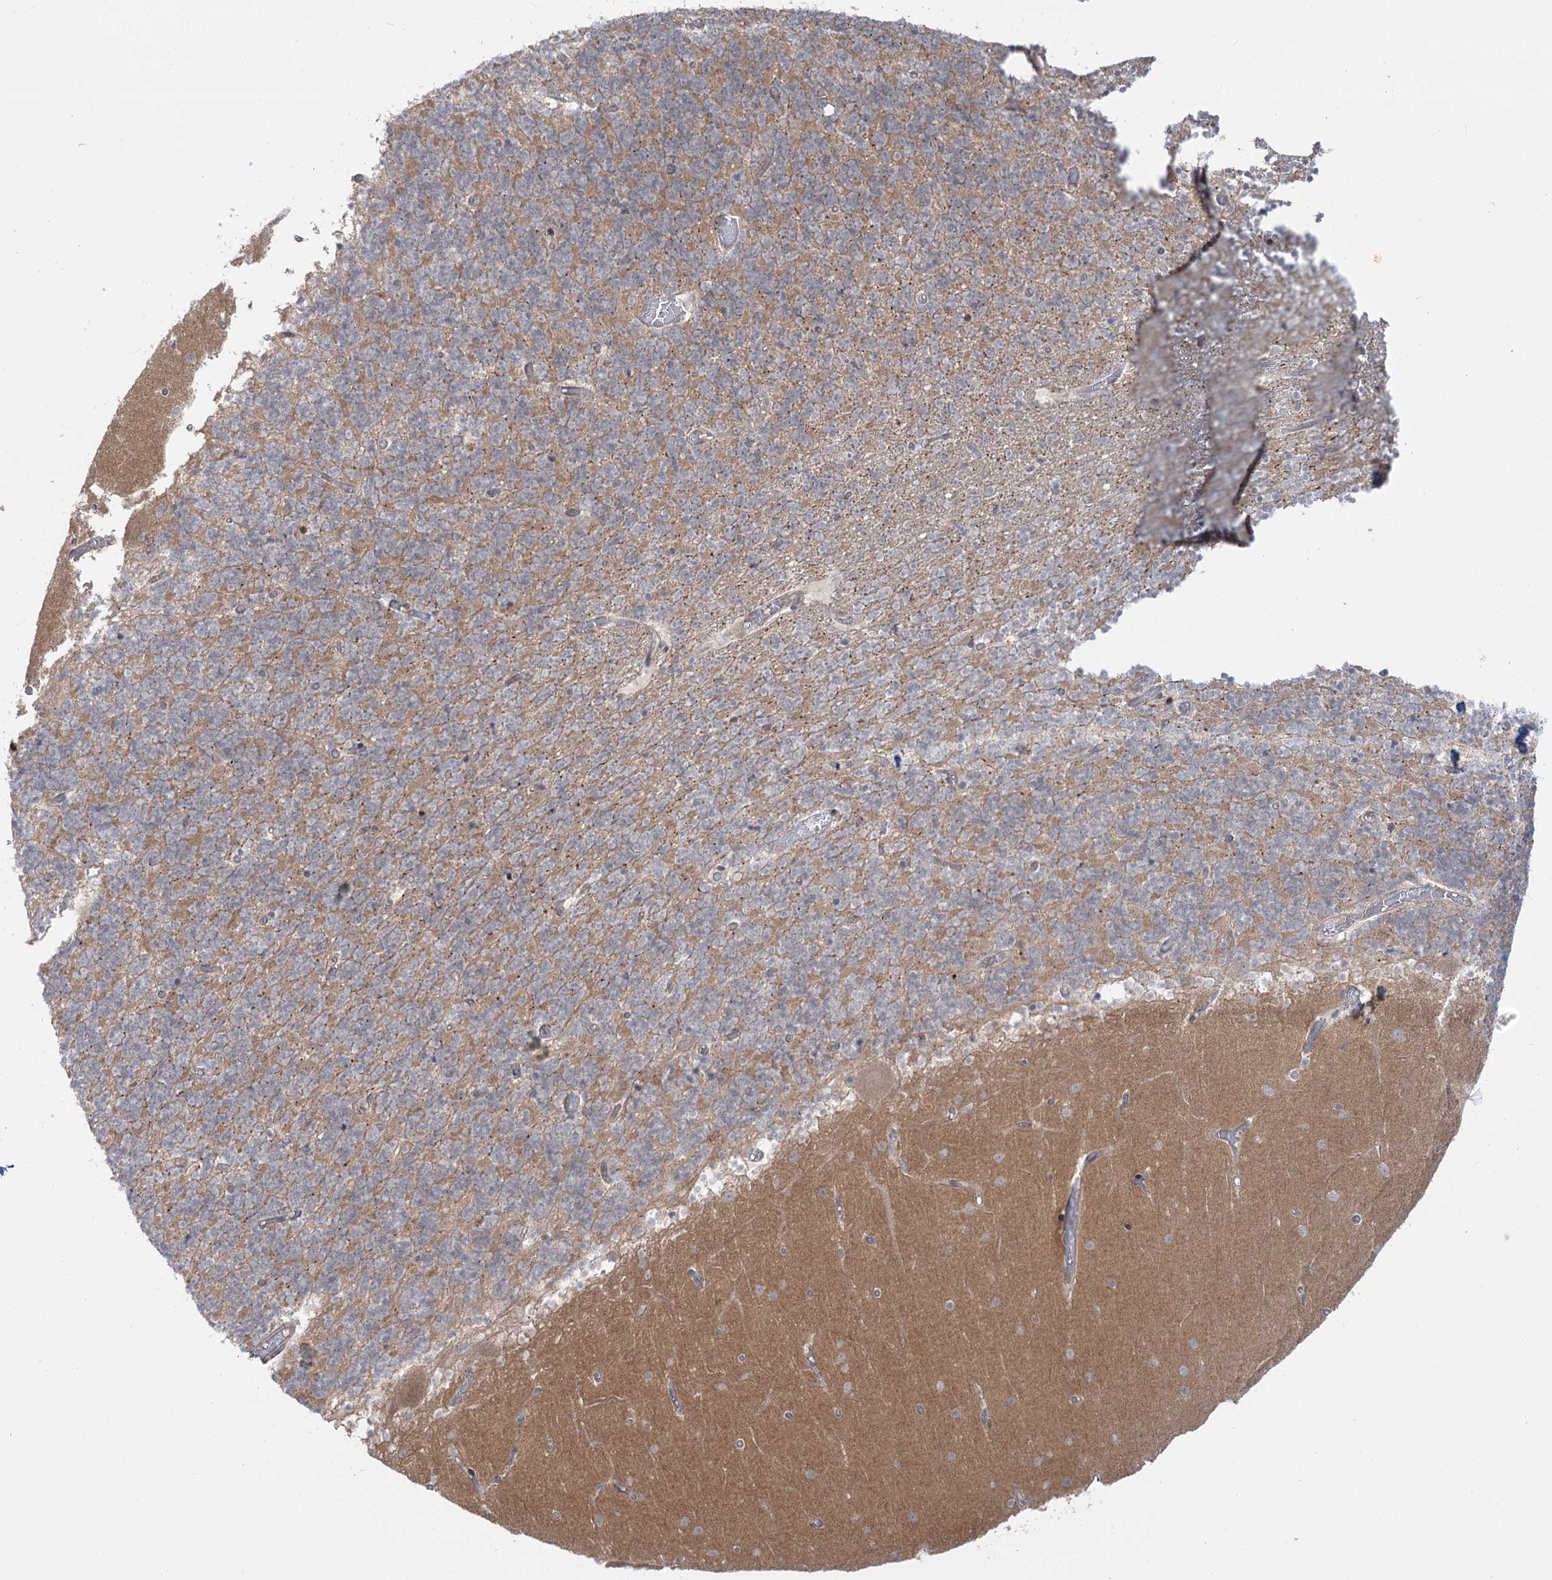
{"staining": {"intensity": "moderate", "quantity": "25%-75%", "location": "cytoplasmic/membranous"}, "tissue": "cerebellum", "cell_type": "Cells in granular layer", "image_type": "normal", "snomed": [{"axis": "morphology", "description": "Normal tissue, NOS"}, {"axis": "topography", "description": "Cerebellum"}], "caption": "This is a micrograph of immunohistochemistry staining of normal cerebellum, which shows moderate expression in the cytoplasmic/membranous of cells in granular layer.", "gene": "SYTL1", "patient": {"sex": "female", "age": 28}}